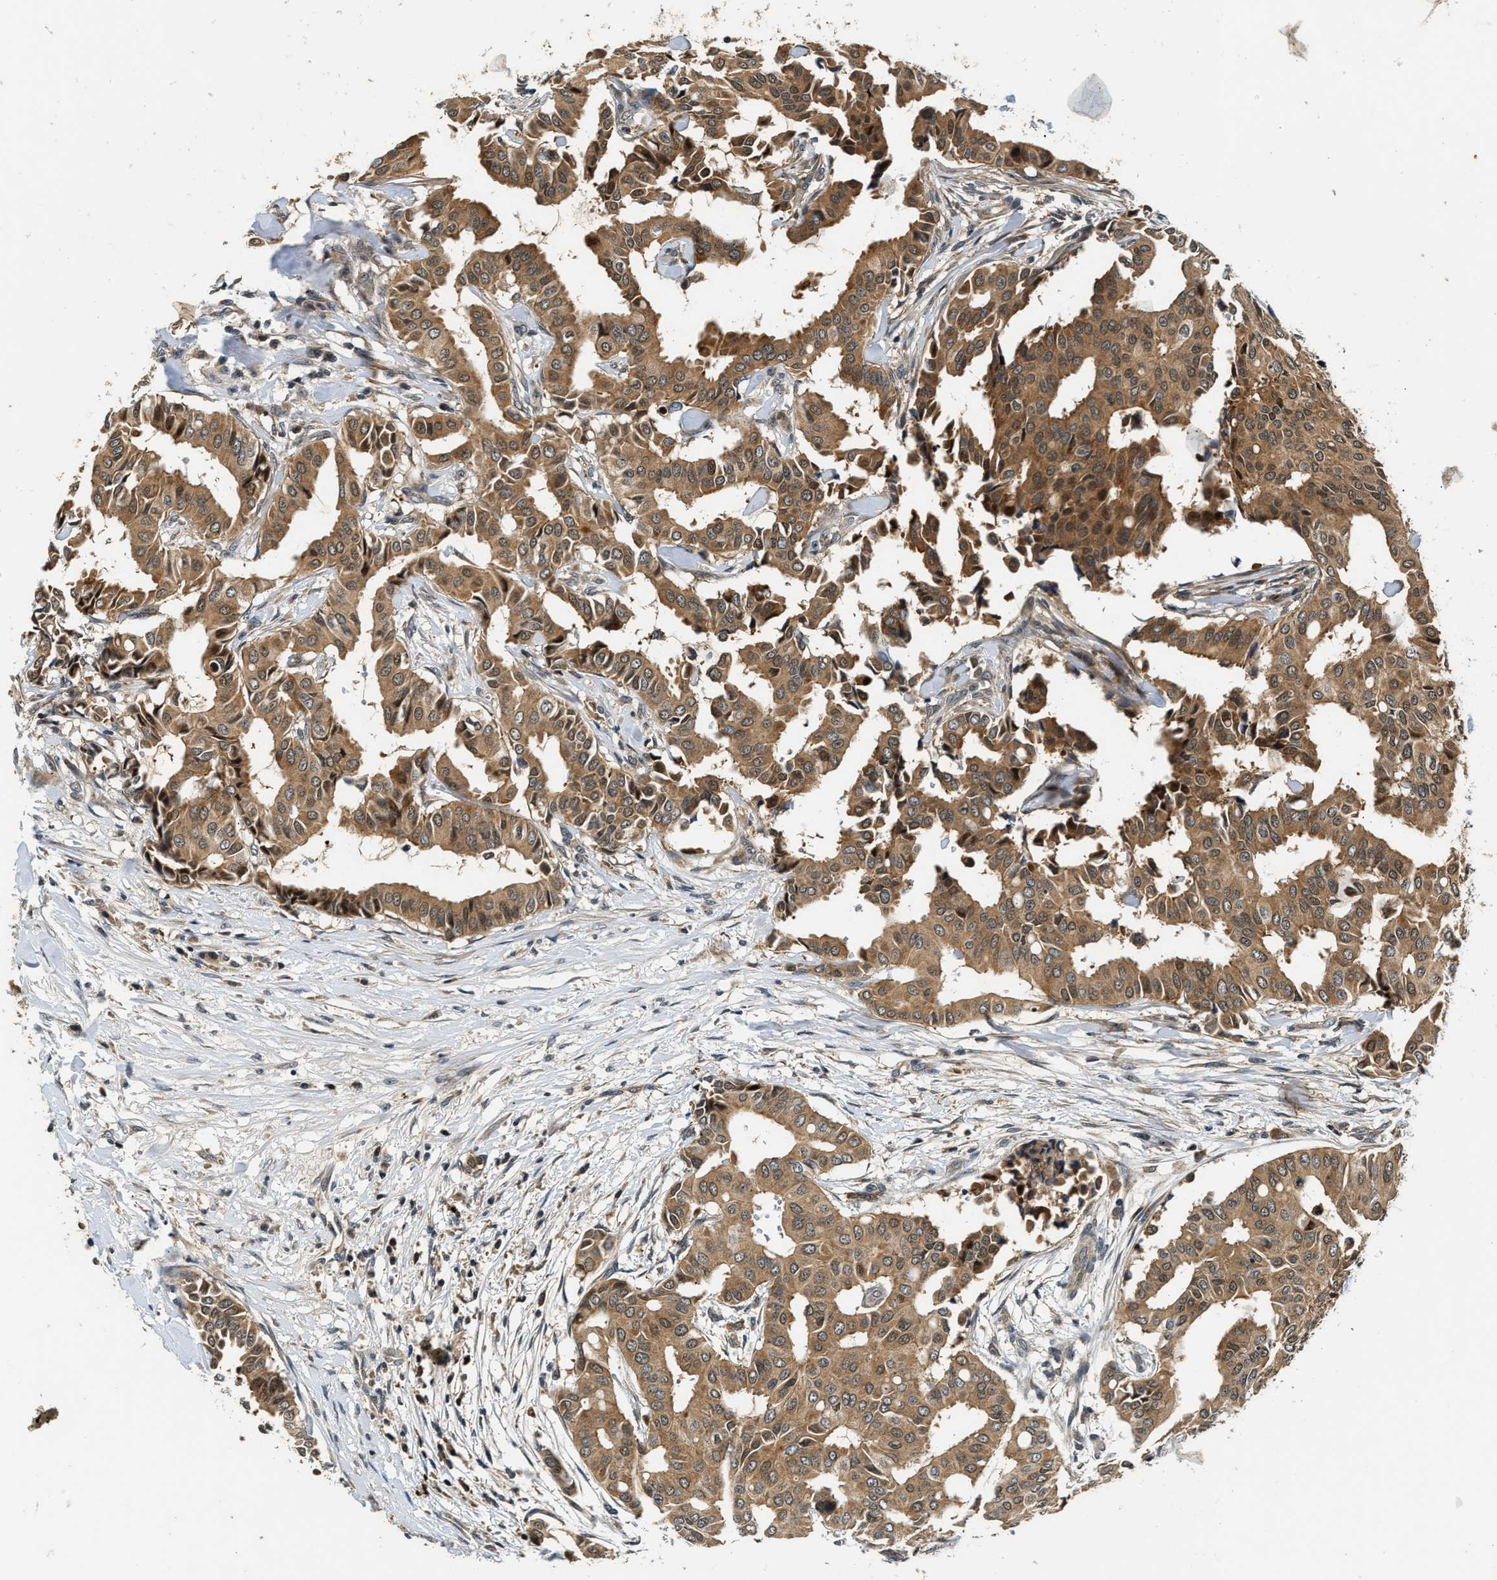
{"staining": {"intensity": "moderate", "quantity": ">75%", "location": "cytoplasmic/membranous"}, "tissue": "head and neck cancer", "cell_type": "Tumor cells", "image_type": "cancer", "snomed": [{"axis": "morphology", "description": "Adenocarcinoma, NOS"}, {"axis": "topography", "description": "Salivary gland"}, {"axis": "topography", "description": "Head-Neck"}], "caption": "DAB (3,3'-diaminobenzidine) immunohistochemical staining of head and neck adenocarcinoma displays moderate cytoplasmic/membranous protein positivity in approximately >75% of tumor cells.", "gene": "EXTL2", "patient": {"sex": "female", "age": 59}}